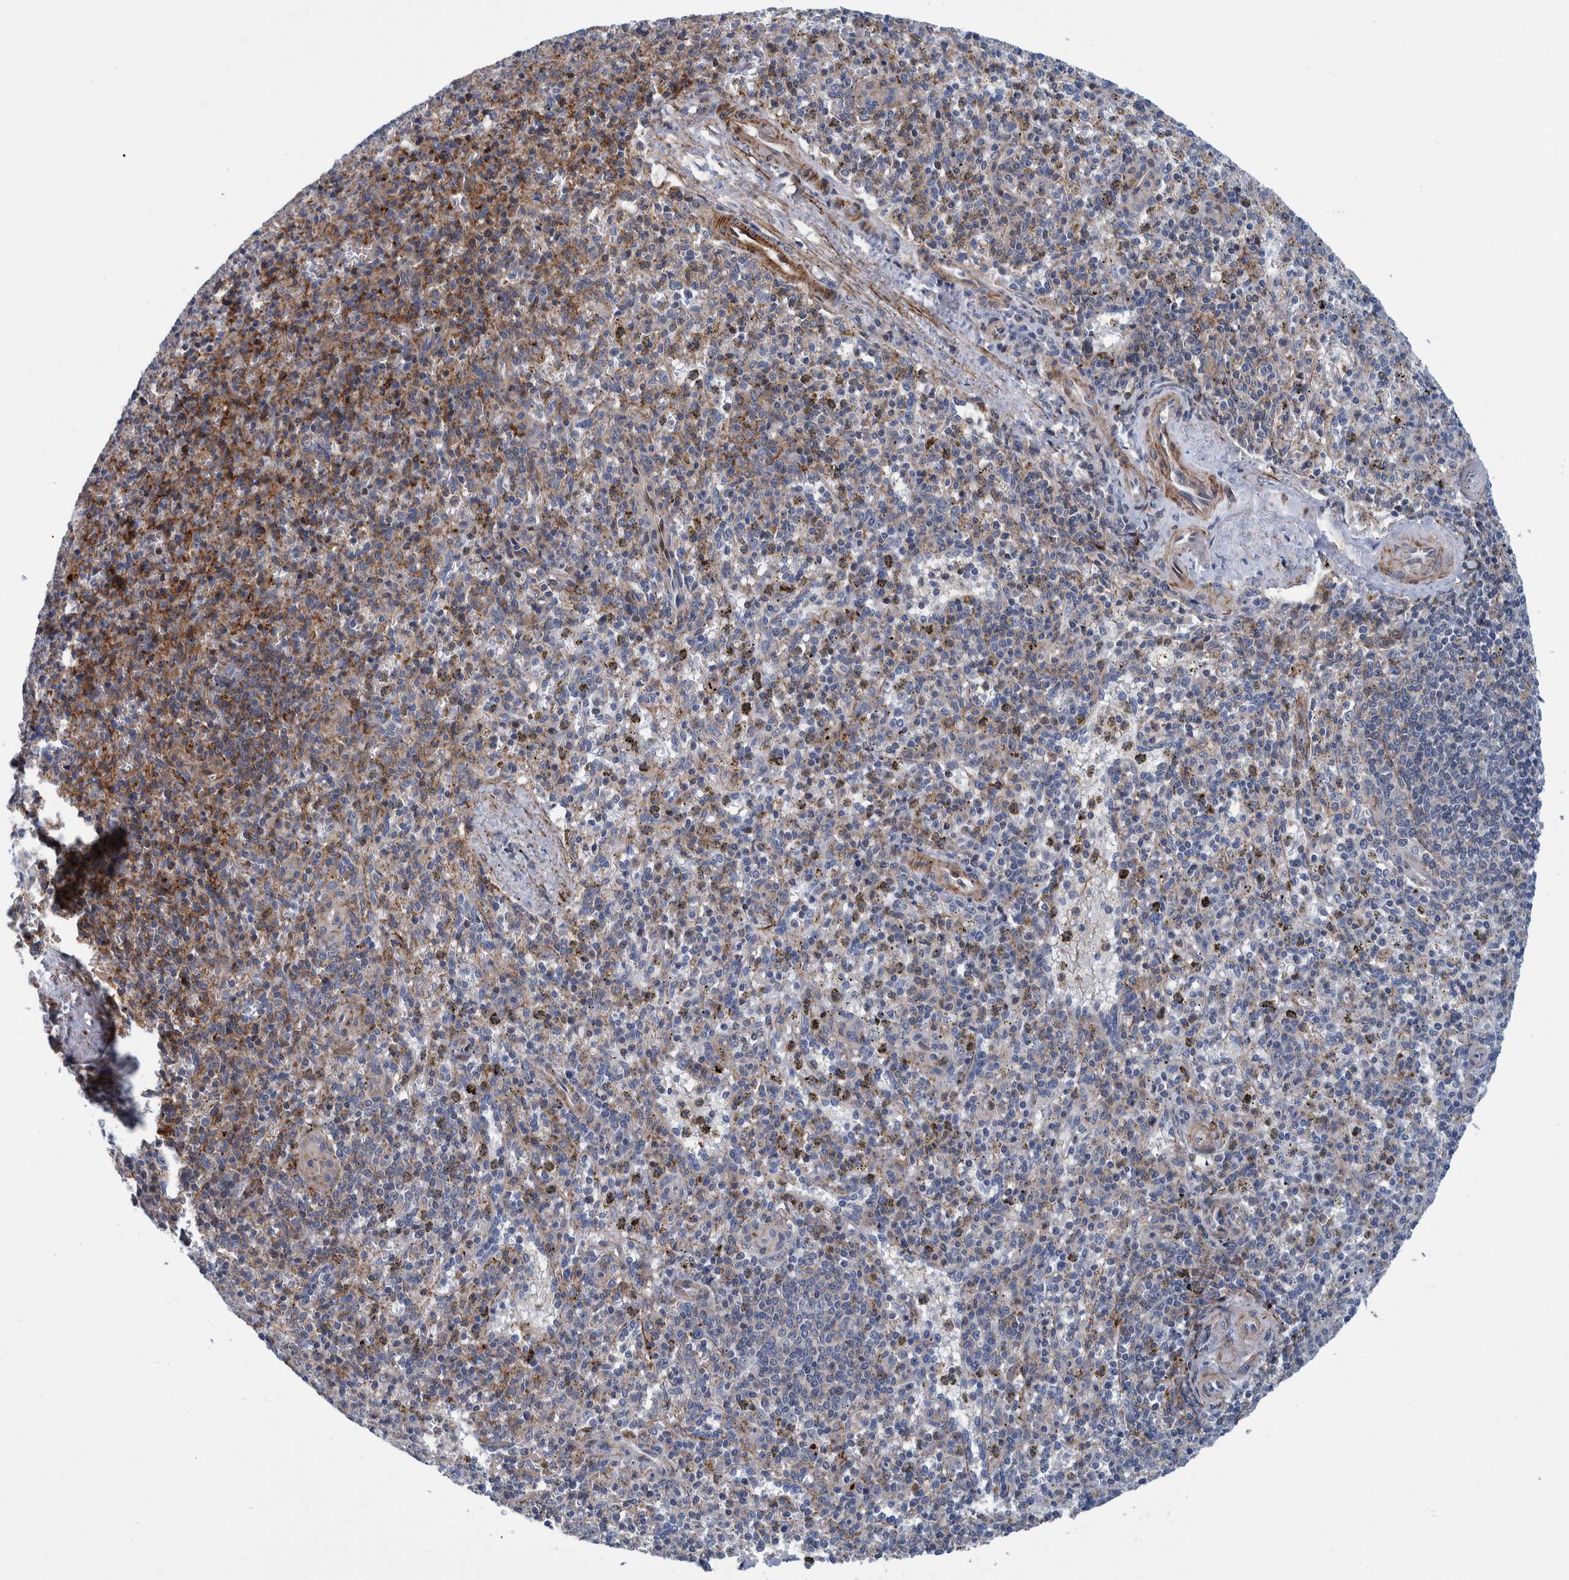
{"staining": {"intensity": "moderate", "quantity": "<25%", "location": "cytoplasmic/membranous"}, "tissue": "spleen", "cell_type": "Cells in red pulp", "image_type": "normal", "snomed": [{"axis": "morphology", "description": "Normal tissue, NOS"}, {"axis": "topography", "description": "Spleen"}], "caption": "High-power microscopy captured an immunohistochemistry (IHC) histopathology image of normal spleen, revealing moderate cytoplasmic/membranous positivity in about <25% of cells in red pulp.", "gene": "MKS1", "patient": {"sex": "male", "age": 72}}